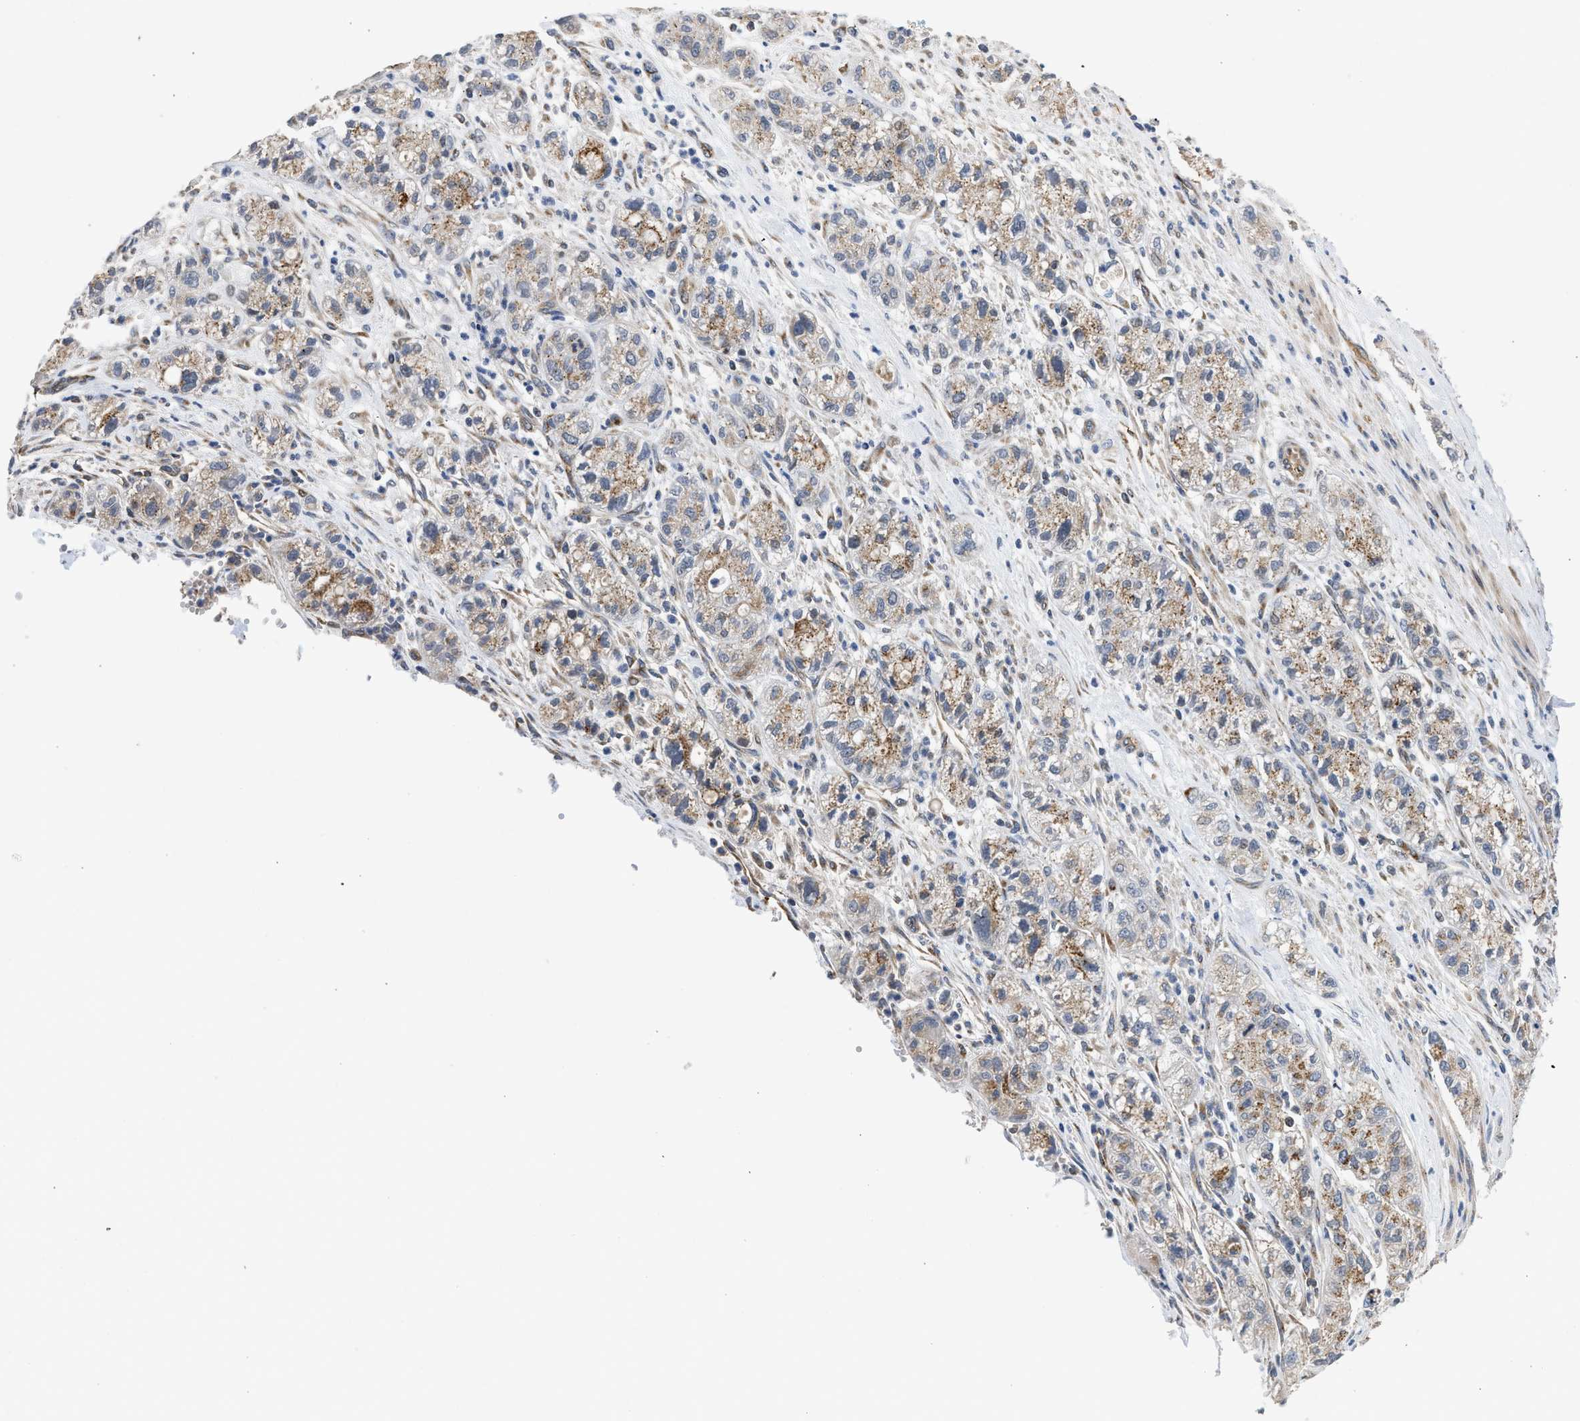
{"staining": {"intensity": "weak", "quantity": "<25%", "location": "cytoplasmic/membranous"}, "tissue": "pancreatic cancer", "cell_type": "Tumor cells", "image_type": "cancer", "snomed": [{"axis": "morphology", "description": "Adenocarcinoma, NOS"}, {"axis": "topography", "description": "Pancreas"}], "caption": "This is an IHC photomicrograph of adenocarcinoma (pancreatic). There is no staining in tumor cells.", "gene": "PIM1", "patient": {"sex": "female", "age": 78}}